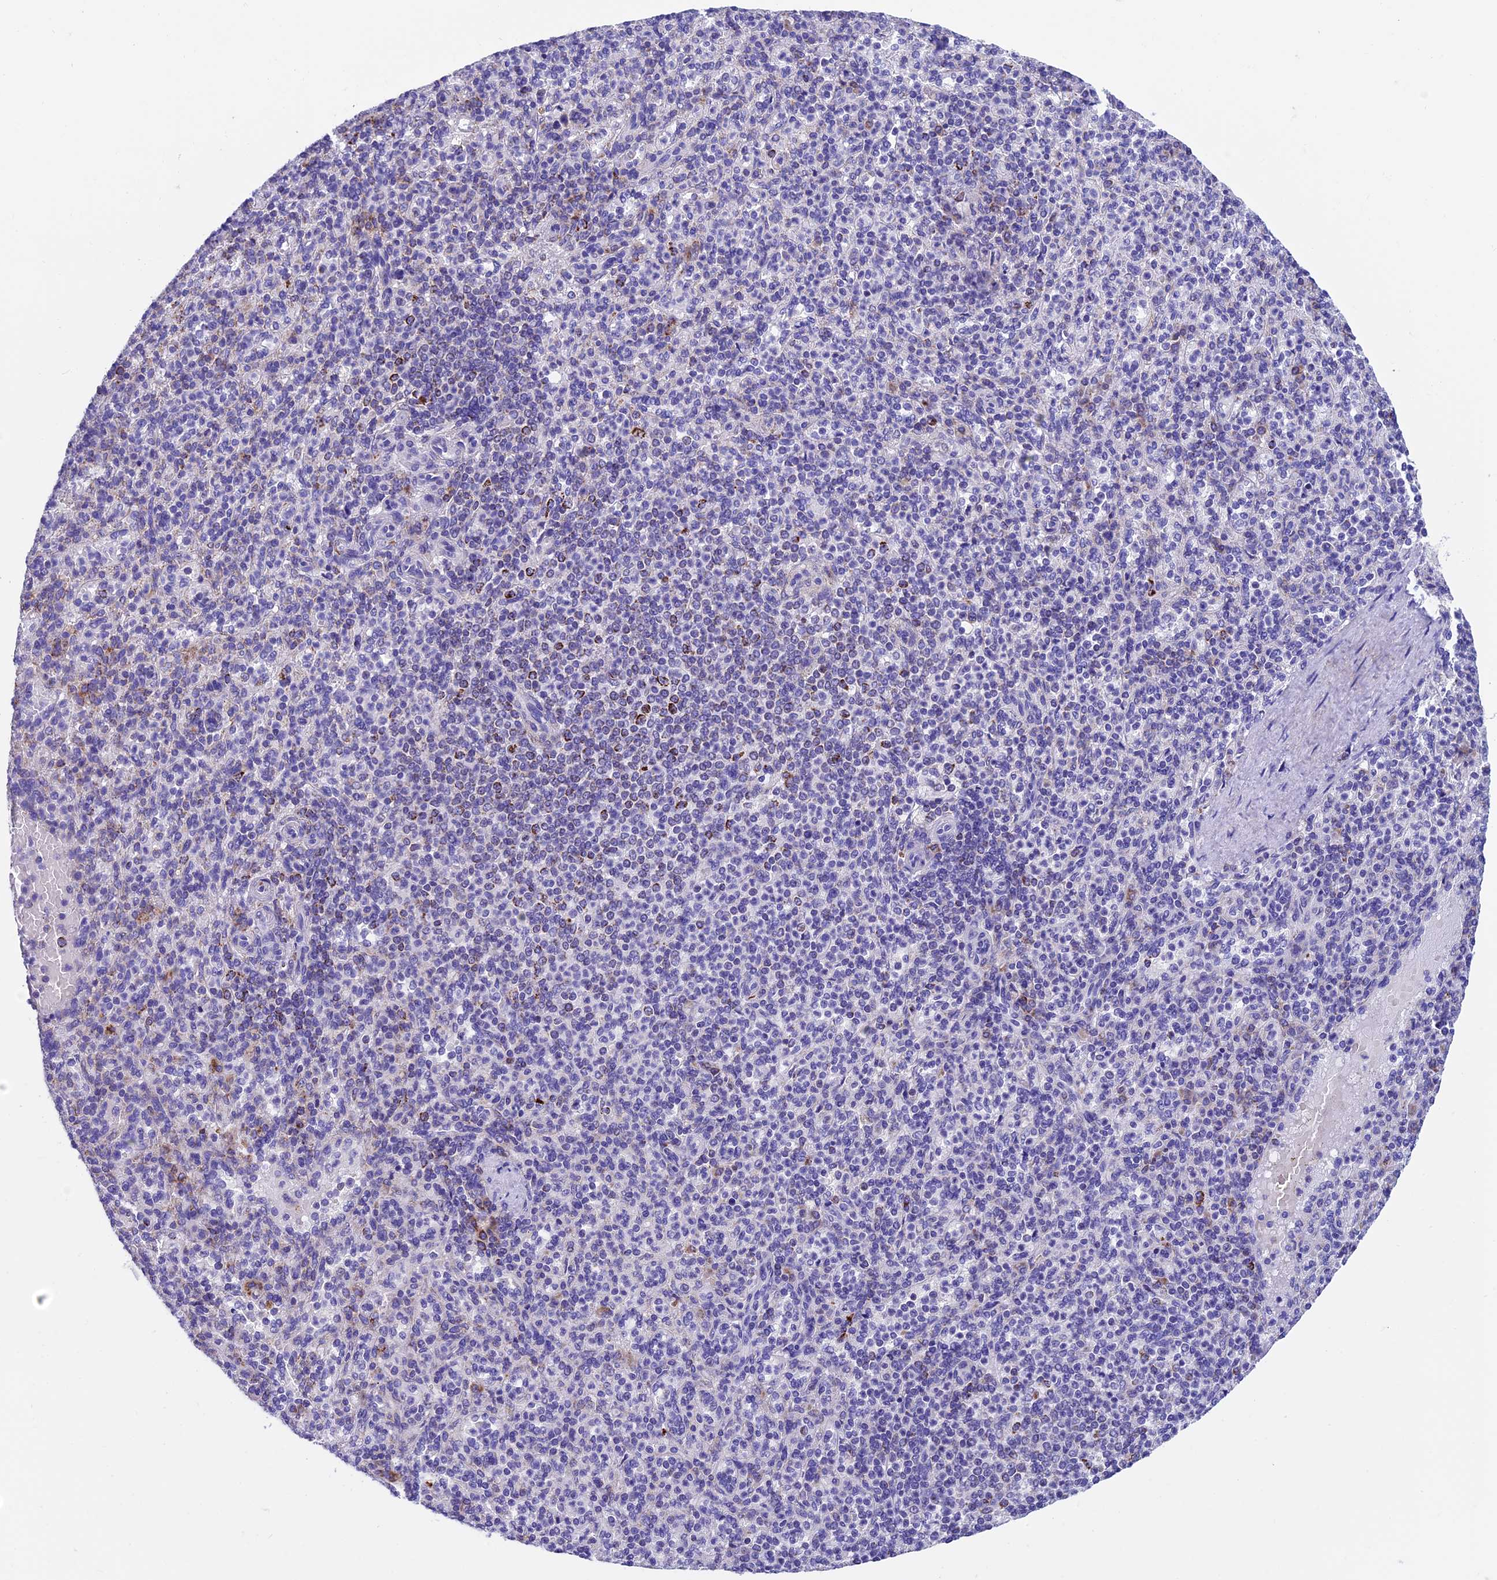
{"staining": {"intensity": "moderate", "quantity": "<25%", "location": "cytoplasmic/membranous"}, "tissue": "spleen", "cell_type": "Cells in red pulp", "image_type": "normal", "snomed": [{"axis": "morphology", "description": "Normal tissue, NOS"}, {"axis": "topography", "description": "Spleen"}], "caption": "Spleen stained with immunohistochemistry exhibits moderate cytoplasmic/membranous staining in about <25% of cells in red pulp. The staining was performed using DAB (3,3'-diaminobenzidine) to visualize the protein expression in brown, while the nuclei were stained in blue with hematoxylin (Magnification: 20x).", "gene": "SLC8B1", "patient": {"sex": "female", "age": 74}}